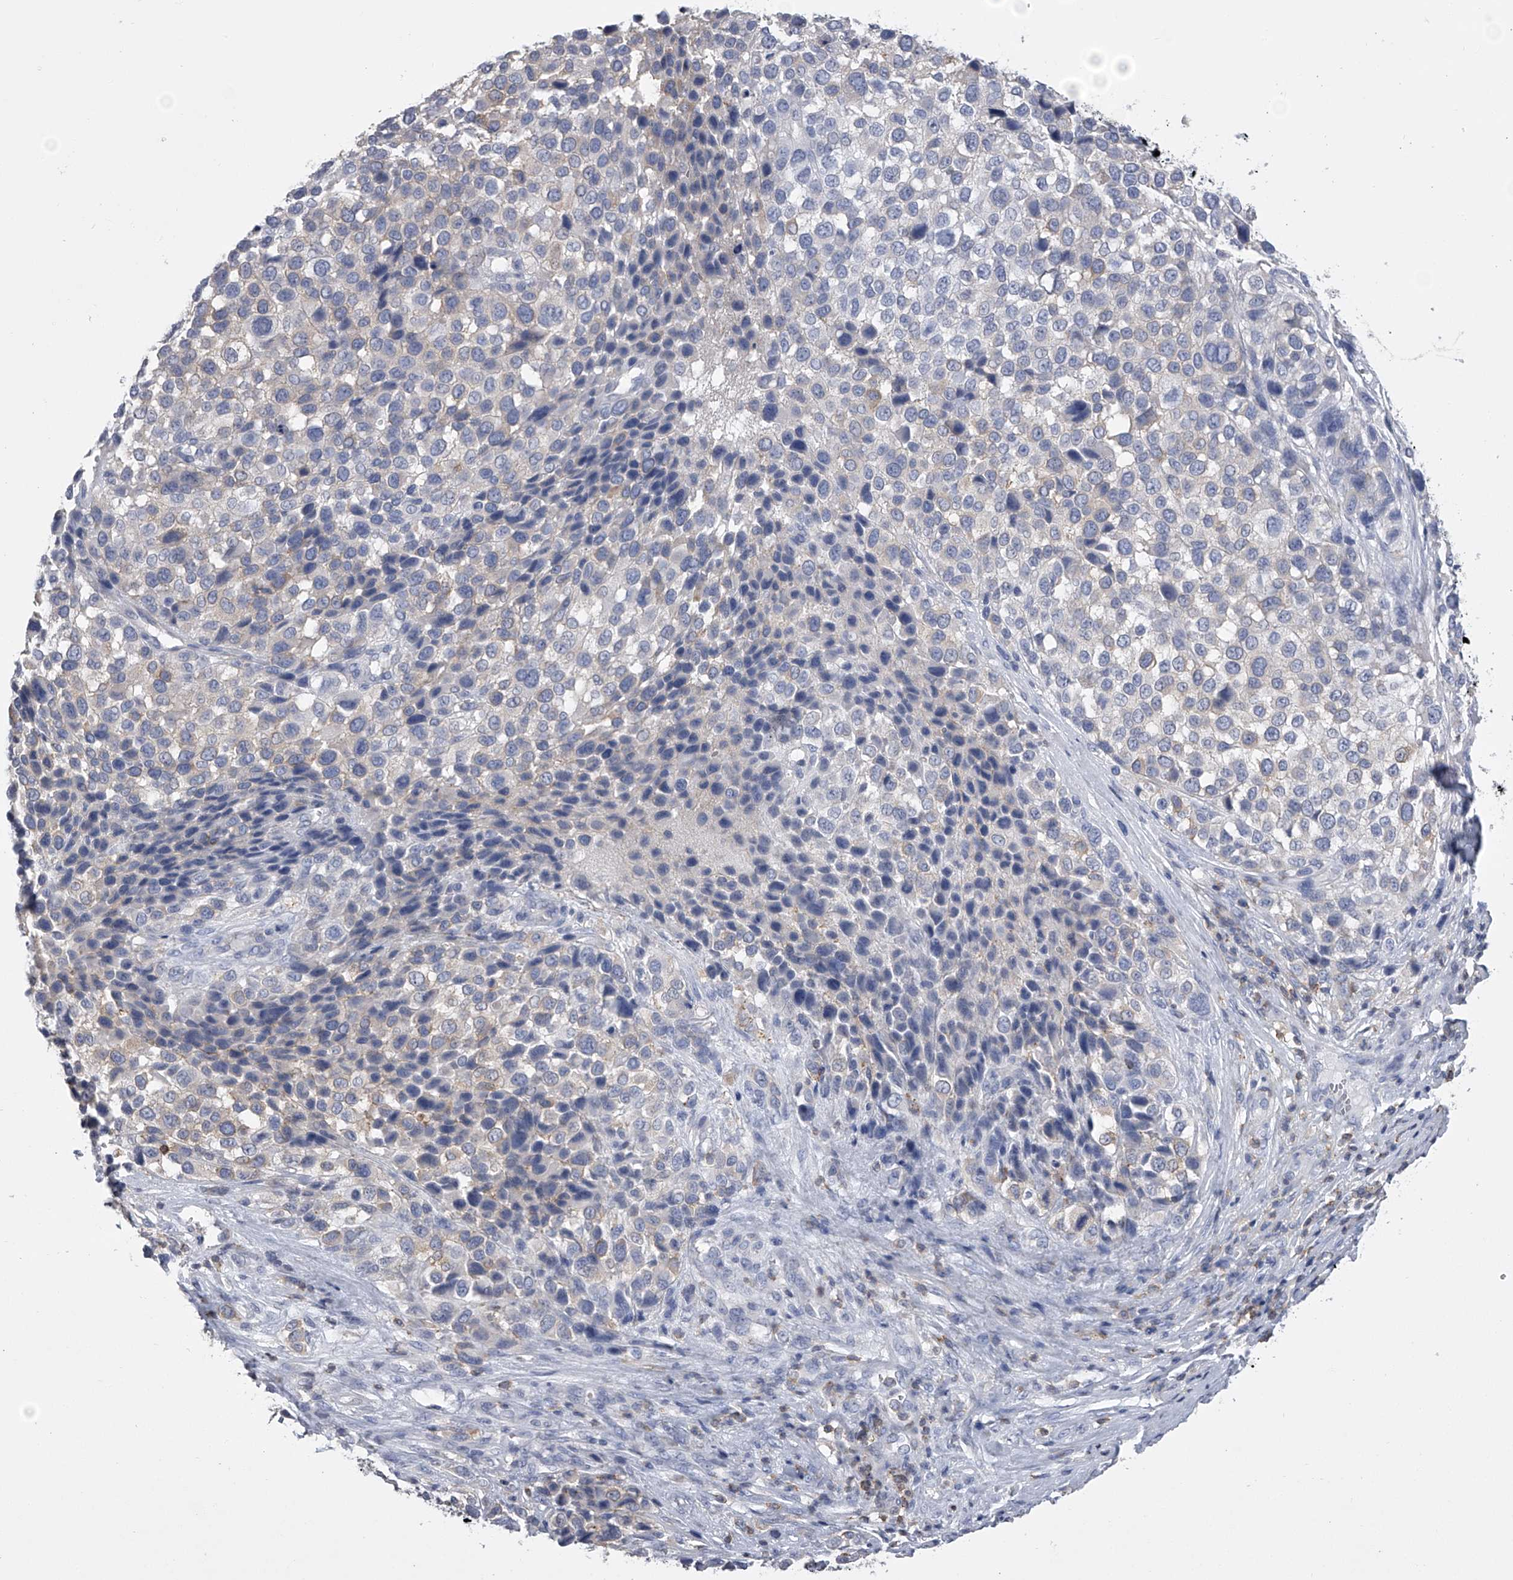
{"staining": {"intensity": "weak", "quantity": "<25%", "location": "cytoplasmic/membranous"}, "tissue": "melanoma", "cell_type": "Tumor cells", "image_type": "cancer", "snomed": [{"axis": "morphology", "description": "Malignant melanoma, NOS"}, {"axis": "topography", "description": "Skin of trunk"}], "caption": "Immunohistochemistry (IHC) of malignant melanoma displays no expression in tumor cells.", "gene": "TASP1", "patient": {"sex": "male", "age": 71}}